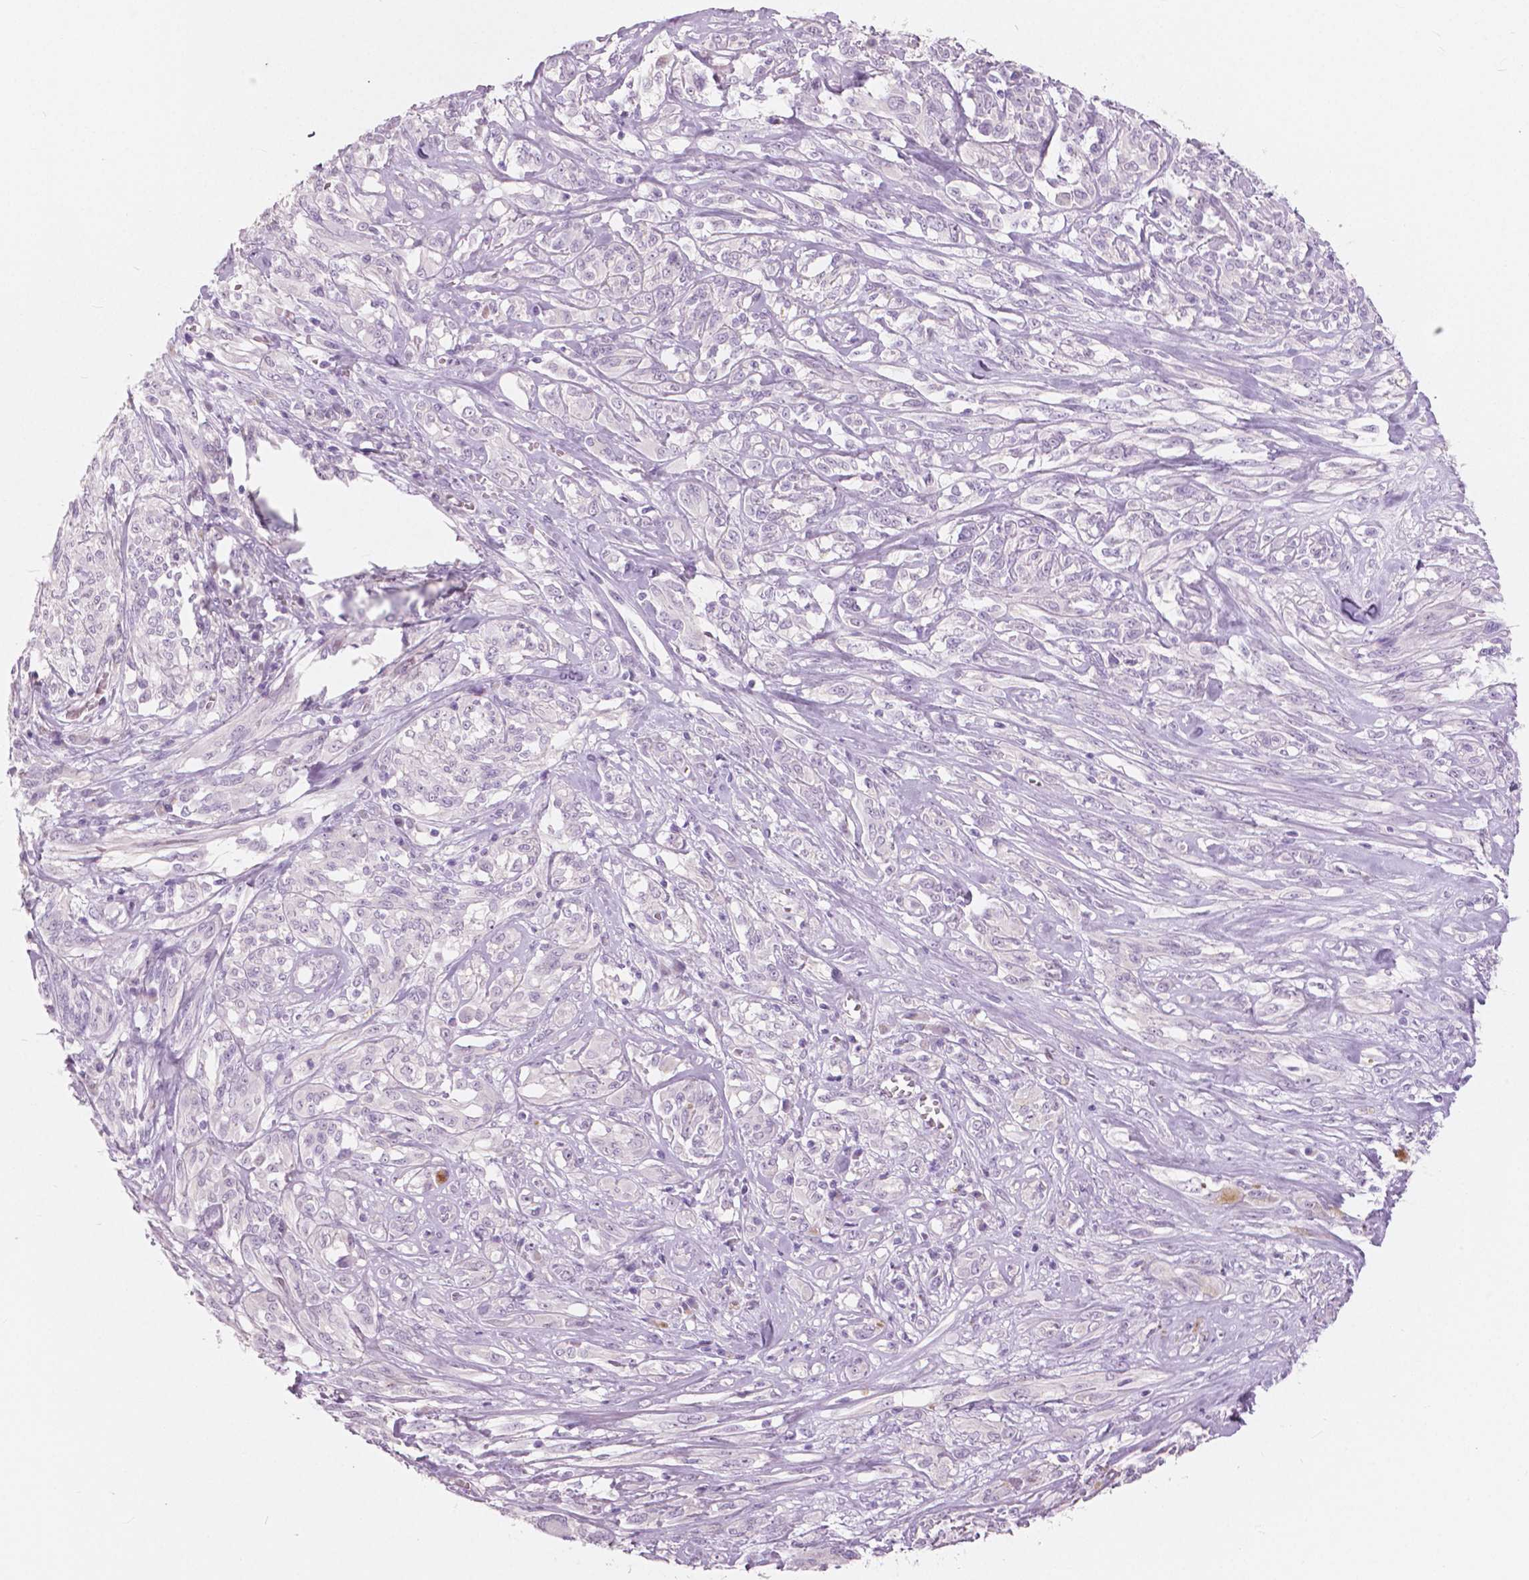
{"staining": {"intensity": "negative", "quantity": "none", "location": "none"}, "tissue": "melanoma", "cell_type": "Tumor cells", "image_type": "cancer", "snomed": [{"axis": "morphology", "description": "Malignant melanoma, NOS"}, {"axis": "topography", "description": "Skin"}], "caption": "An IHC histopathology image of melanoma is shown. There is no staining in tumor cells of melanoma.", "gene": "A4GNT", "patient": {"sex": "female", "age": 91}}